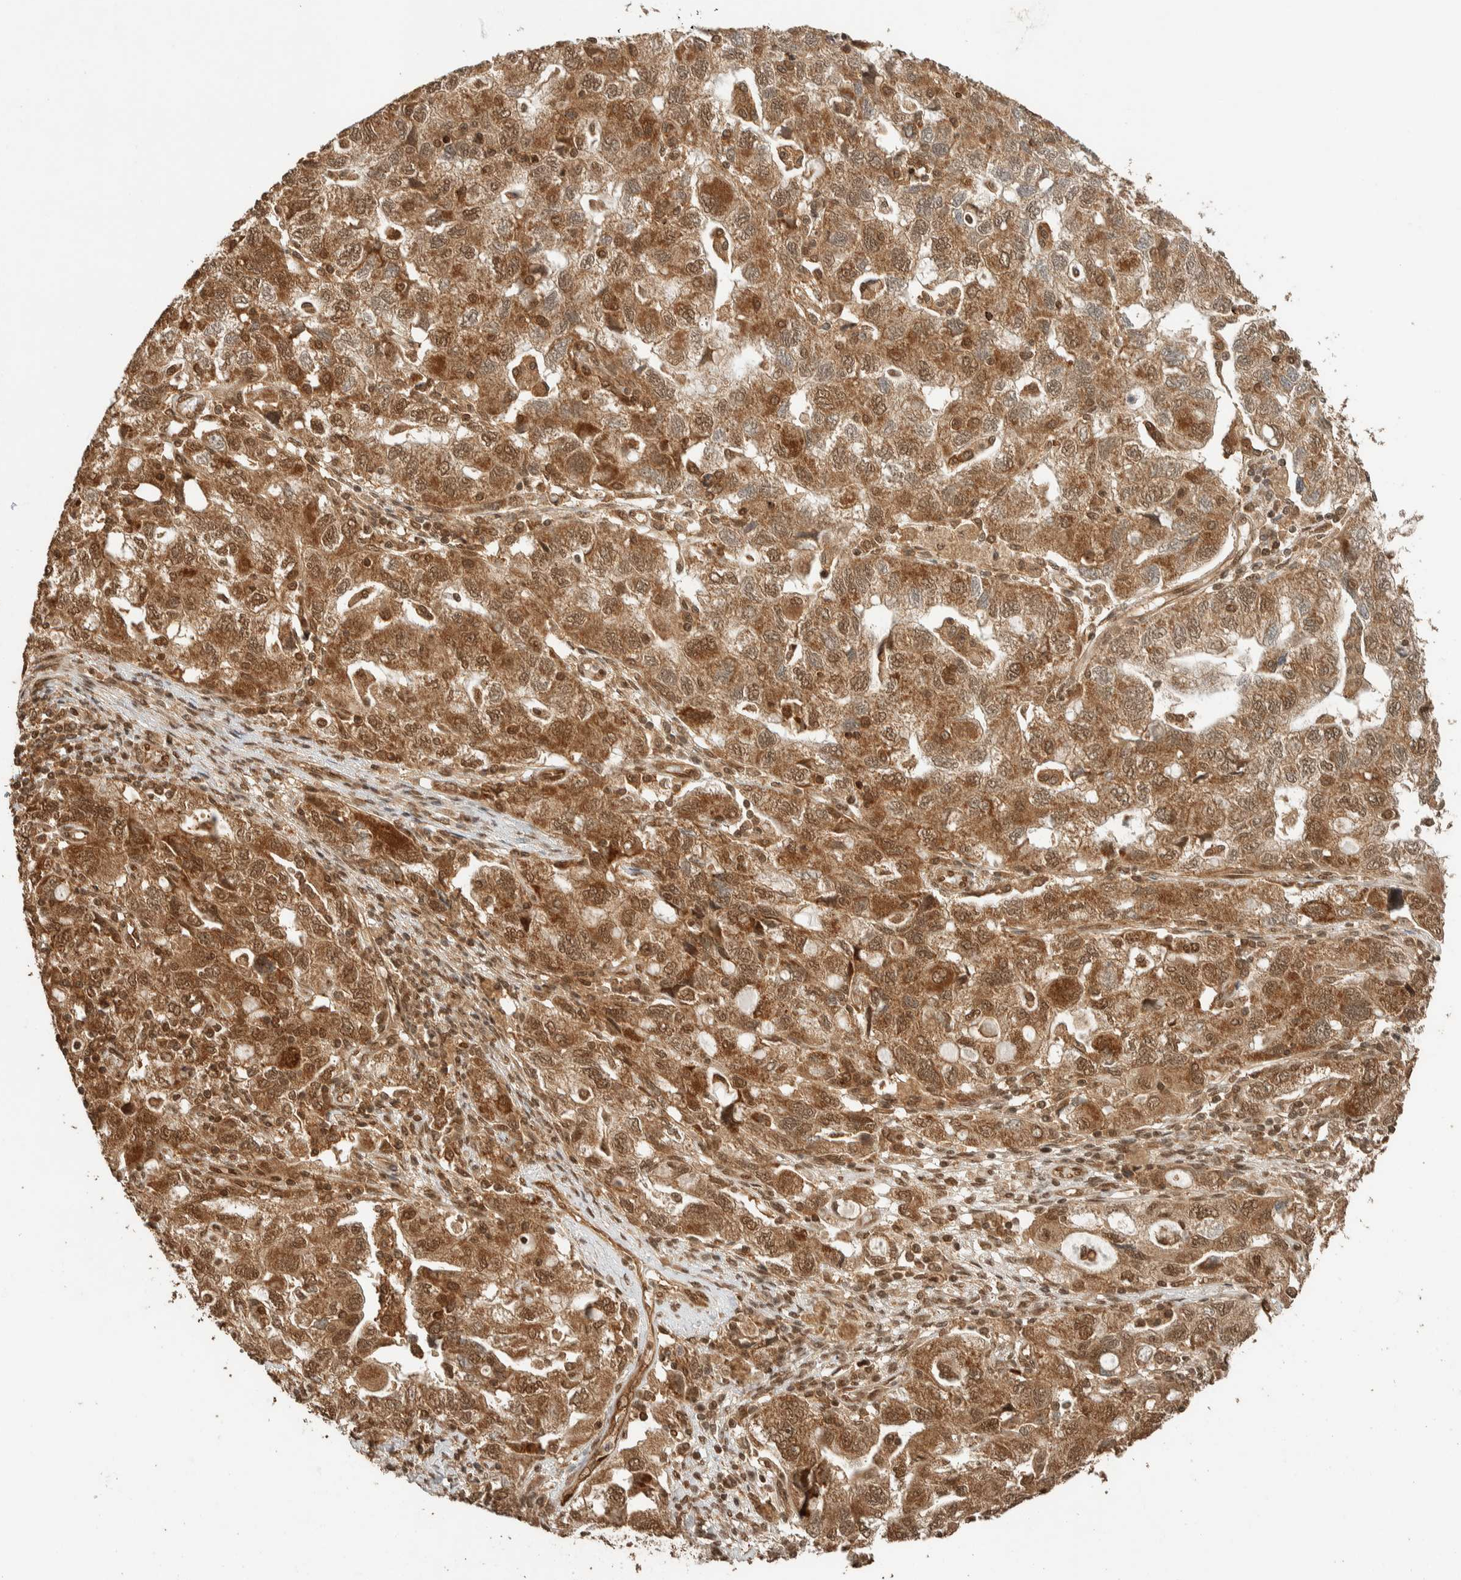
{"staining": {"intensity": "moderate", "quantity": ">75%", "location": "cytoplasmic/membranous,nuclear"}, "tissue": "ovarian cancer", "cell_type": "Tumor cells", "image_type": "cancer", "snomed": [{"axis": "morphology", "description": "Carcinoma, NOS"}, {"axis": "morphology", "description": "Cystadenocarcinoma, serous, NOS"}, {"axis": "topography", "description": "Ovary"}], "caption": "Ovarian cancer (carcinoma) stained with IHC demonstrates moderate cytoplasmic/membranous and nuclear positivity in approximately >75% of tumor cells.", "gene": "ZBTB2", "patient": {"sex": "female", "age": 69}}